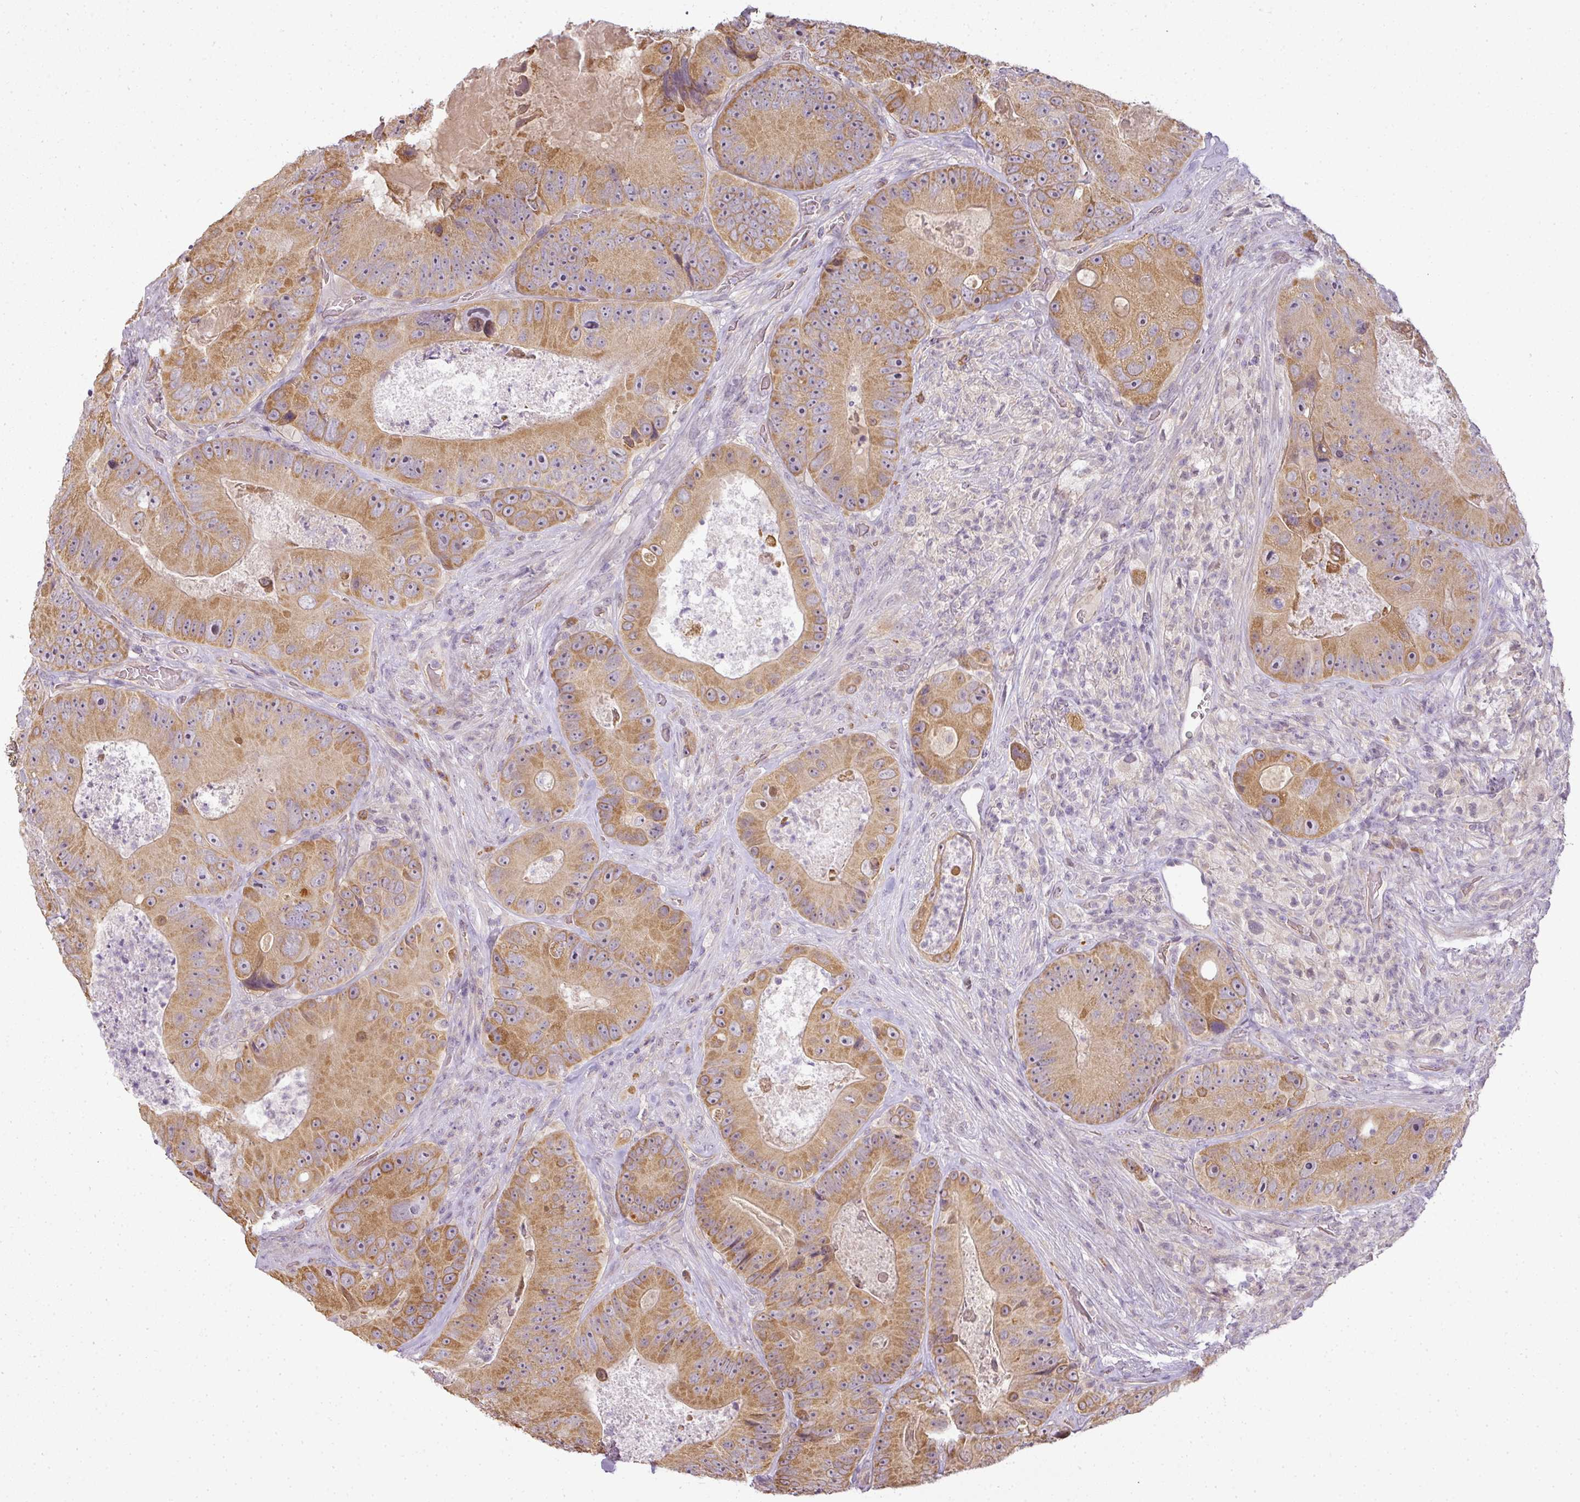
{"staining": {"intensity": "moderate", "quantity": ">75%", "location": "cytoplasmic/membranous"}, "tissue": "colorectal cancer", "cell_type": "Tumor cells", "image_type": "cancer", "snomed": [{"axis": "morphology", "description": "Adenocarcinoma, NOS"}, {"axis": "topography", "description": "Colon"}], "caption": "Moderate cytoplasmic/membranous protein positivity is identified in approximately >75% of tumor cells in colorectal cancer (adenocarcinoma).", "gene": "LY75", "patient": {"sex": "female", "age": 86}}